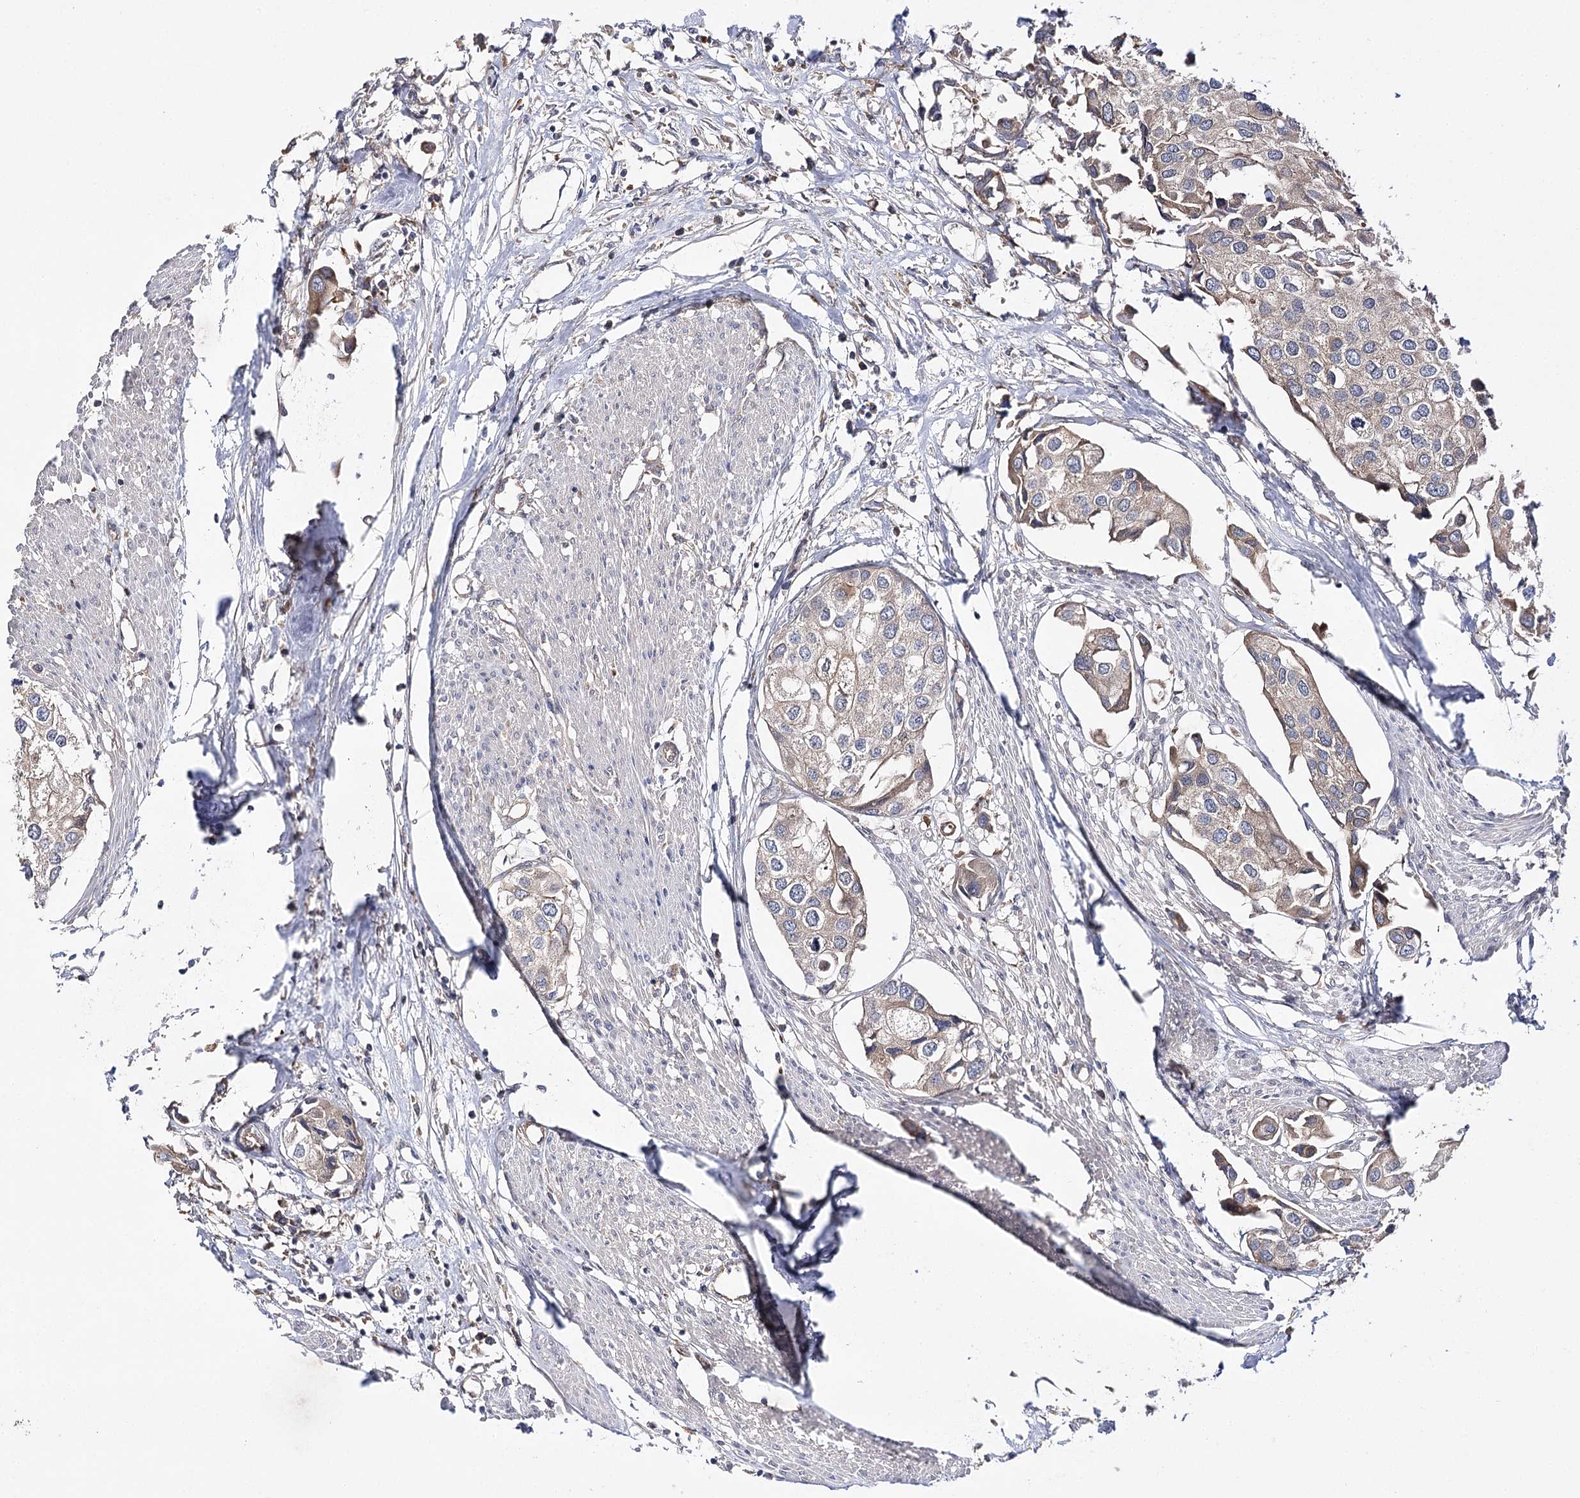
{"staining": {"intensity": "weak", "quantity": "25%-75%", "location": "cytoplasmic/membranous"}, "tissue": "urothelial cancer", "cell_type": "Tumor cells", "image_type": "cancer", "snomed": [{"axis": "morphology", "description": "Urothelial carcinoma, High grade"}, {"axis": "topography", "description": "Urinary bladder"}], "caption": "Urothelial cancer was stained to show a protein in brown. There is low levels of weak cytoplasmic/membranous positivity in approximately 25%-75% of tumor cells.", "gene": "BCR", "patient": {"sex": "male", "age": 64}}